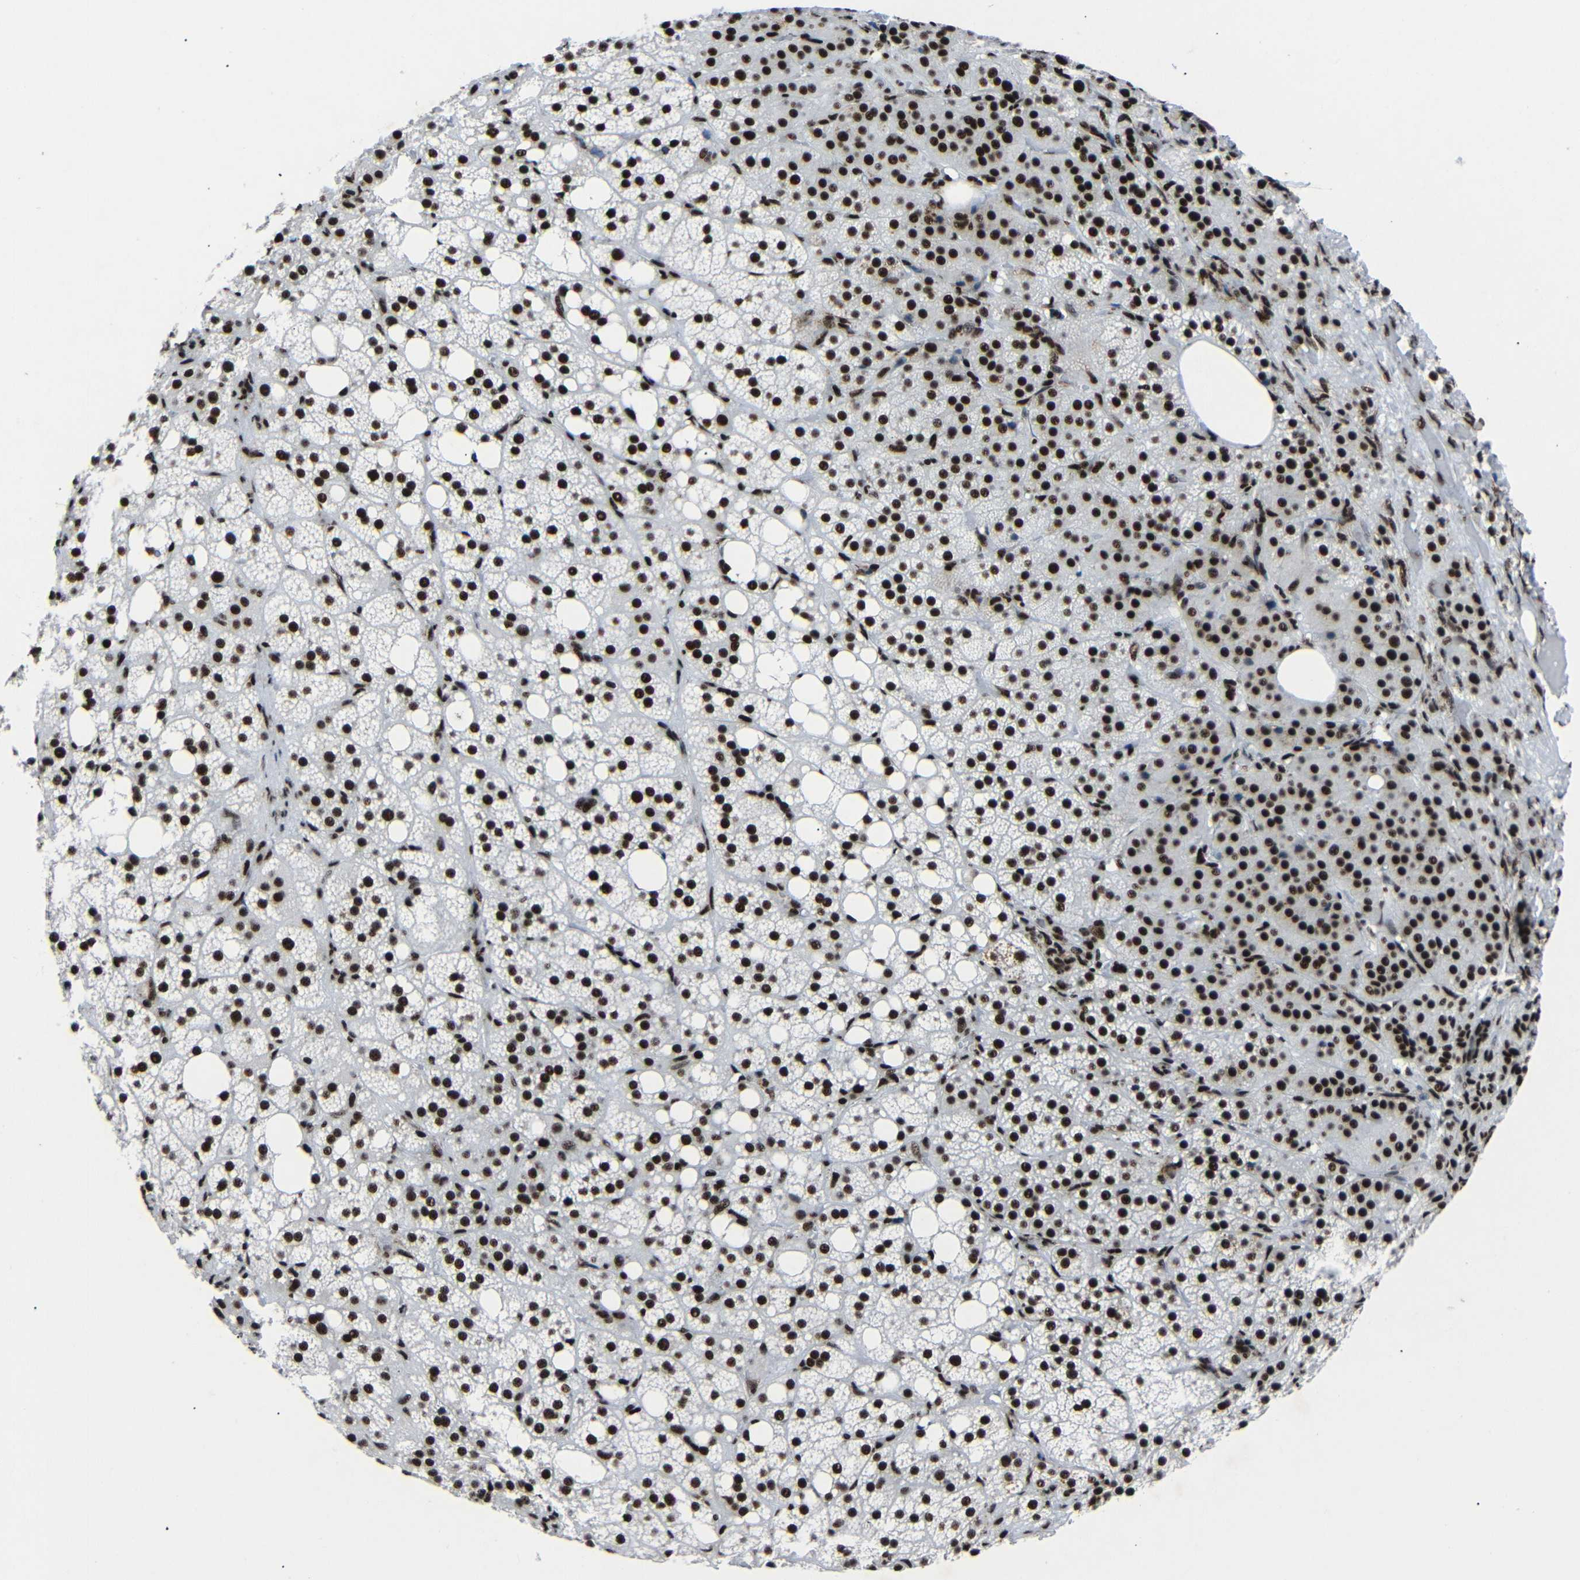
{"staining": {"intensity": "strong", "quantity": ">75%", "location": "nuclear"}, "tissue": "adrenal gland", "cell_type": "Glandular cells", "image_type": "normal", "snomed": [{"axis": "morphology", "description": "Normal tissue, NOS"}, {"axis": "topography", "description": "Adrenal gland"}], "caption": "Approximately >75% of glandular cells in normal human adrenal gland demonstrate strong nuclear protein positivity as visualized by brown immunohistochemical staining.", "gene": "SRSF1", "patient": {"sex": "female", "age": 59}}